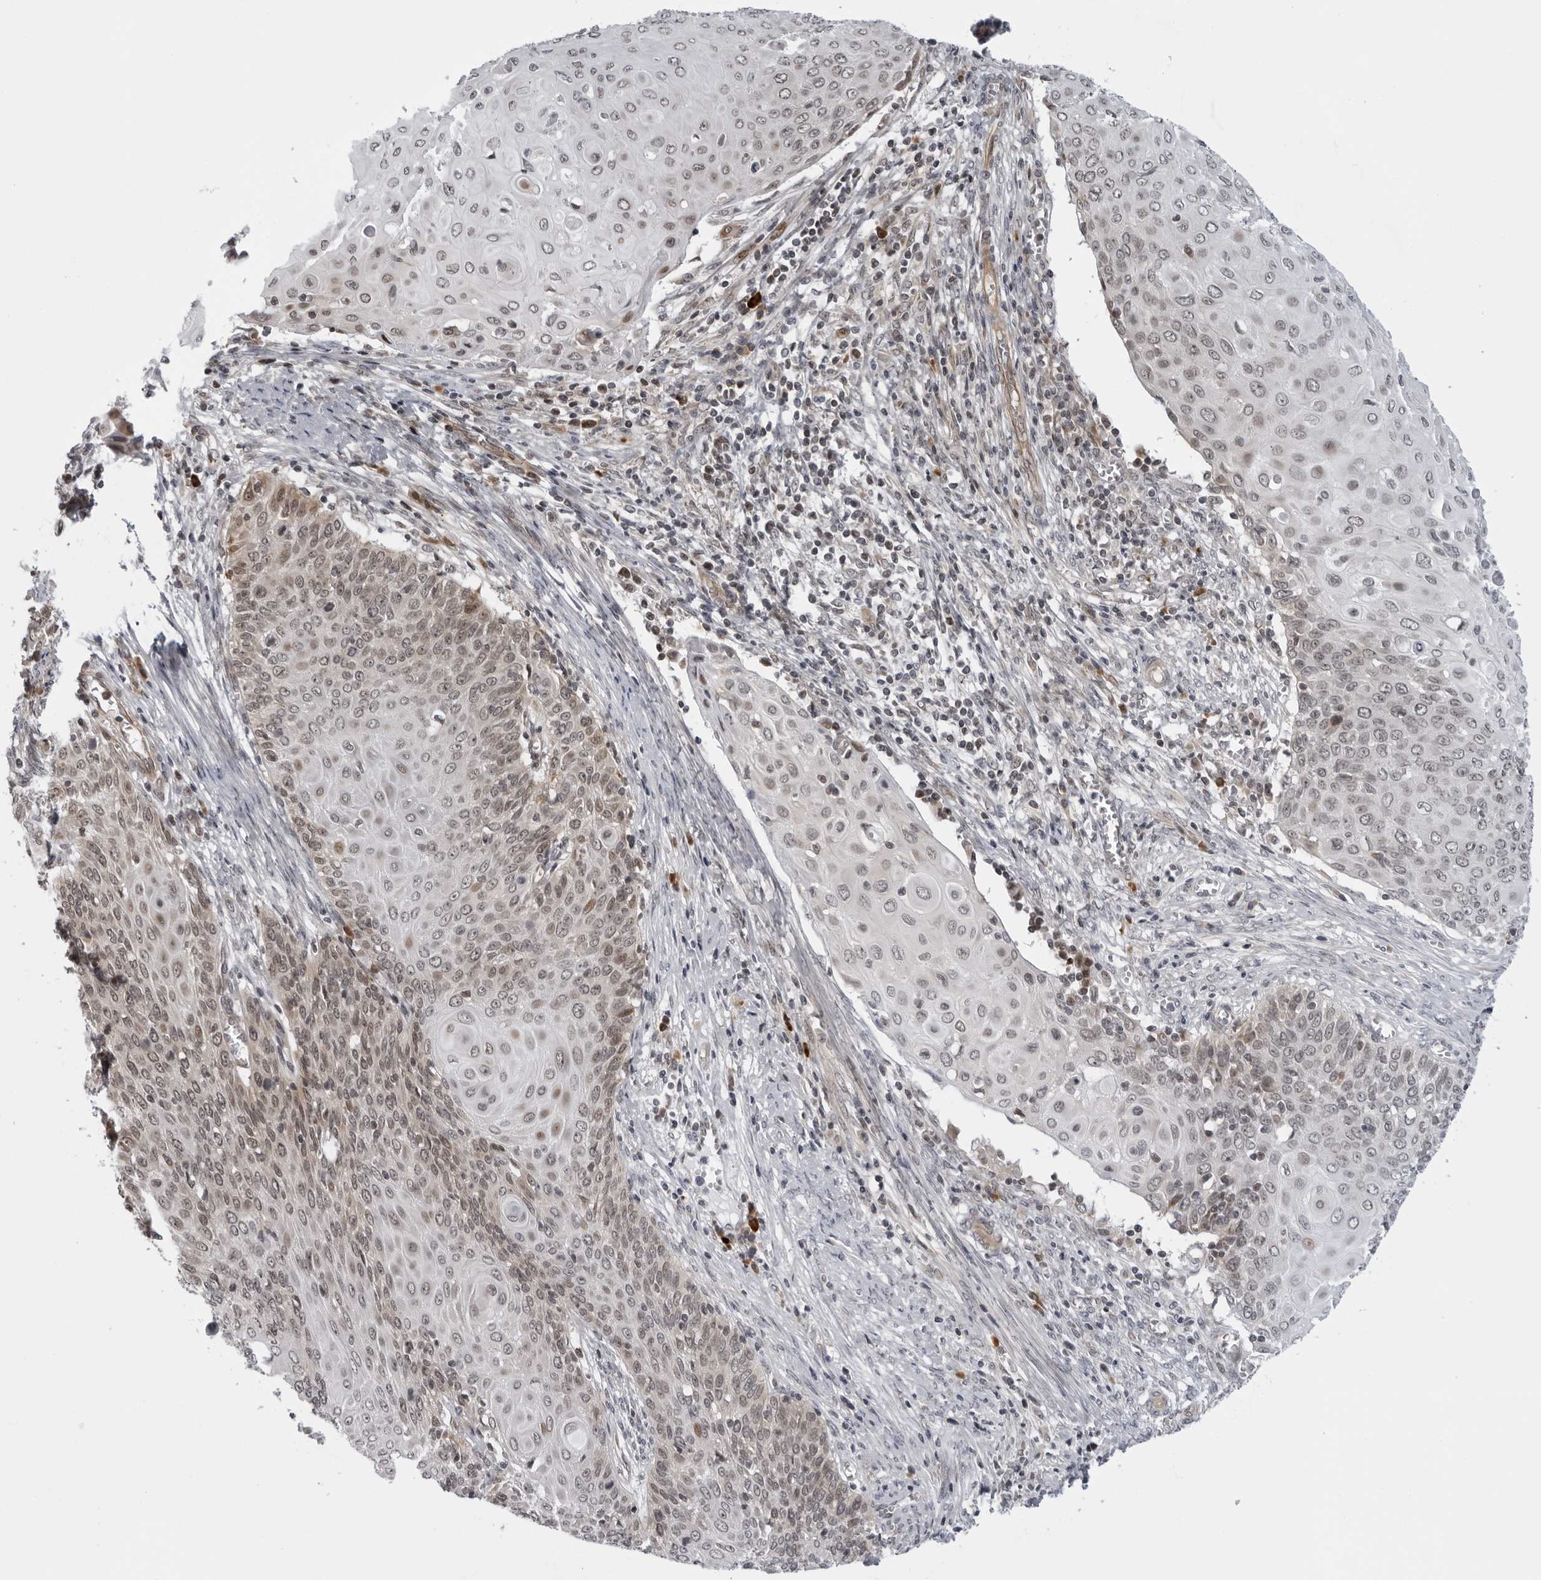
{"staining": {"intensity": "moderate", "quantity": "<25%", "location": "cytoplasmic/membranous"}, "tissue": "cervical cancer", "cell_type": "Tumor cells", "image_type": "cancer", "snomed": [{"axis": "morphology", "description": "Squamous cell carcinoma, NOS"}, {"axis": "topography", "description": "Cervix"}], "caption": "Cervical cancer (squamous cell carcinoma) stained for a protein (brown) exhibits moderate cytoplasmic/membranous positive staining in approximately <25% of tumor cells.", "gene": "GCSAML", "patient": {"sex": "female", "age": 39}}